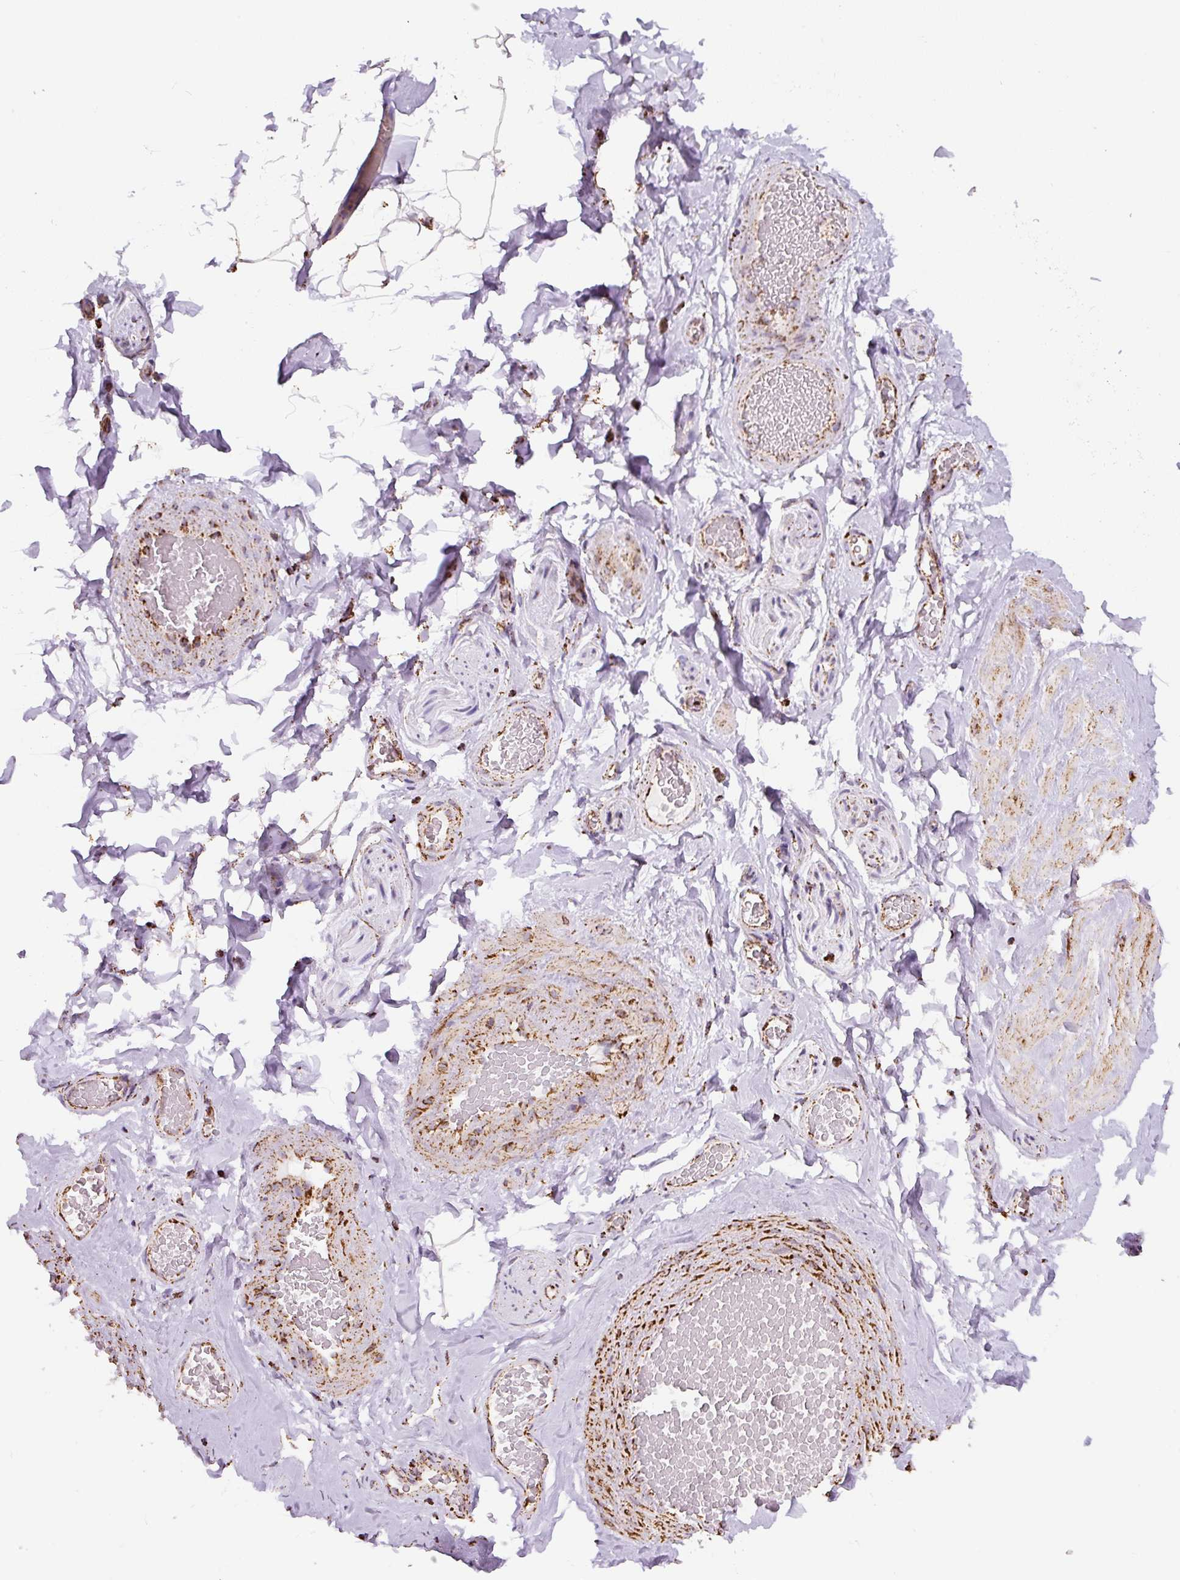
{"staining": {"intensity": "negative", "quantity": "none", "location": "none"}, "tissue": "adipose tissue", "cell_type": "Adipocytes", "image_type": "normal", "snomed": [{"axis": "morphology", "description": "Normal tissue, NOS"}, {"axis": "topography", "description": "Vascular tissue"}, {"axis": "topography", "description": "Peripheral nerve tissue"}], "caption": "Adipose tissue stained for a protein using immunohistochemistry exhibits no staining adipocytes.", "gene": "ATP5F1A", "patient": {"sex": "male", "age": 41}}